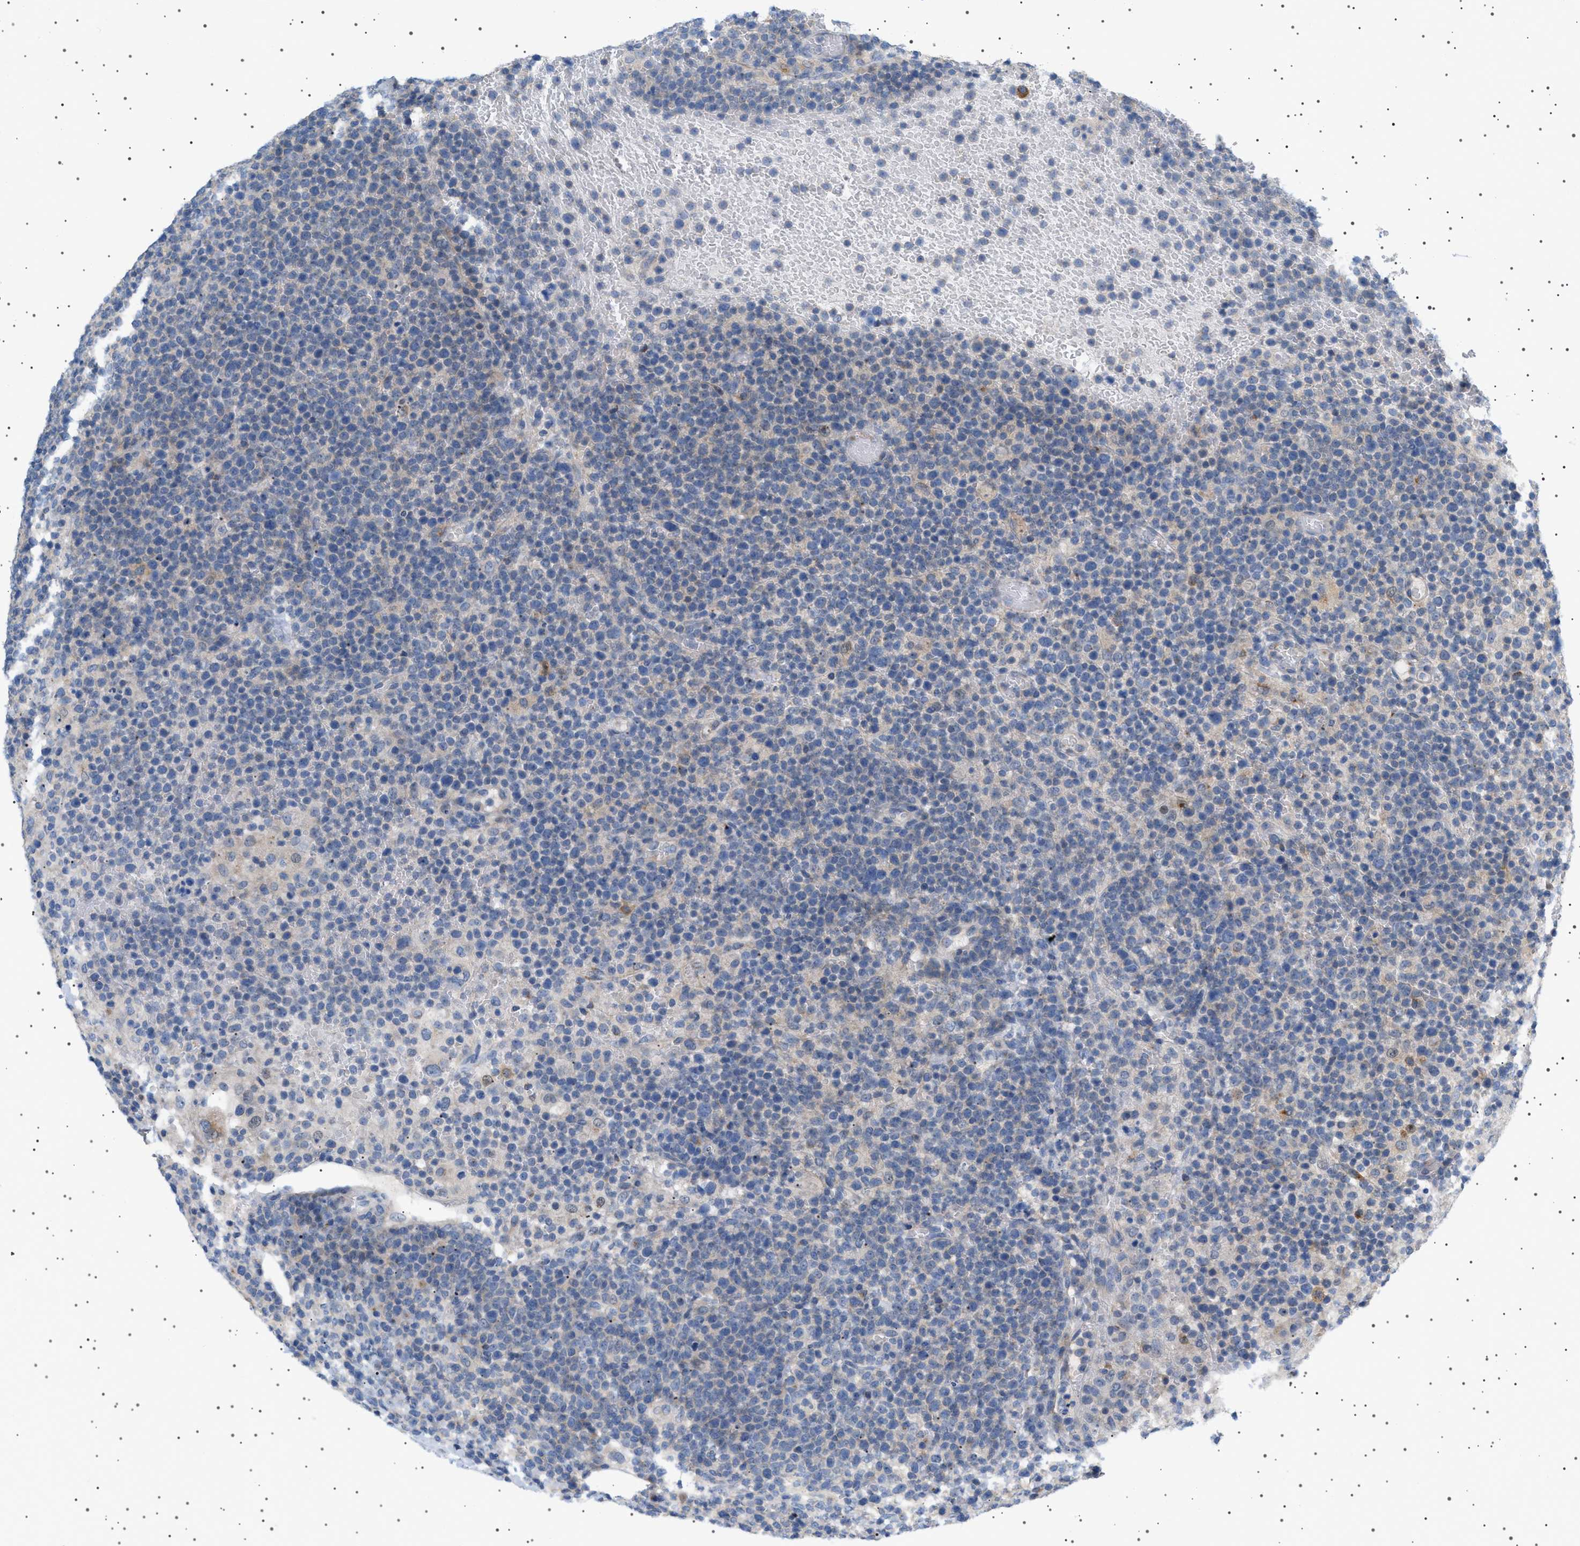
{"staining": {"intensity": "negative", "quantity": "none", "location": "none"}, "tissue": "lymphoma", "cell_type": "Tumor cells", "image_type": "cancer", "snomed": [{"axis": "morphology", "description": "Malignant lymphoma, non-Hodgkin's type, High grade"}, {"axis": "topography", "description": "Lymph node"}], "caption": "The immunohistochemistry image has no significant expression in tumor cells of high-grade malignant lymphoma, non-Hodgkin's type tissue.", "gene": "ADCY10", "patient": {"sex": "male", "age": 61}}